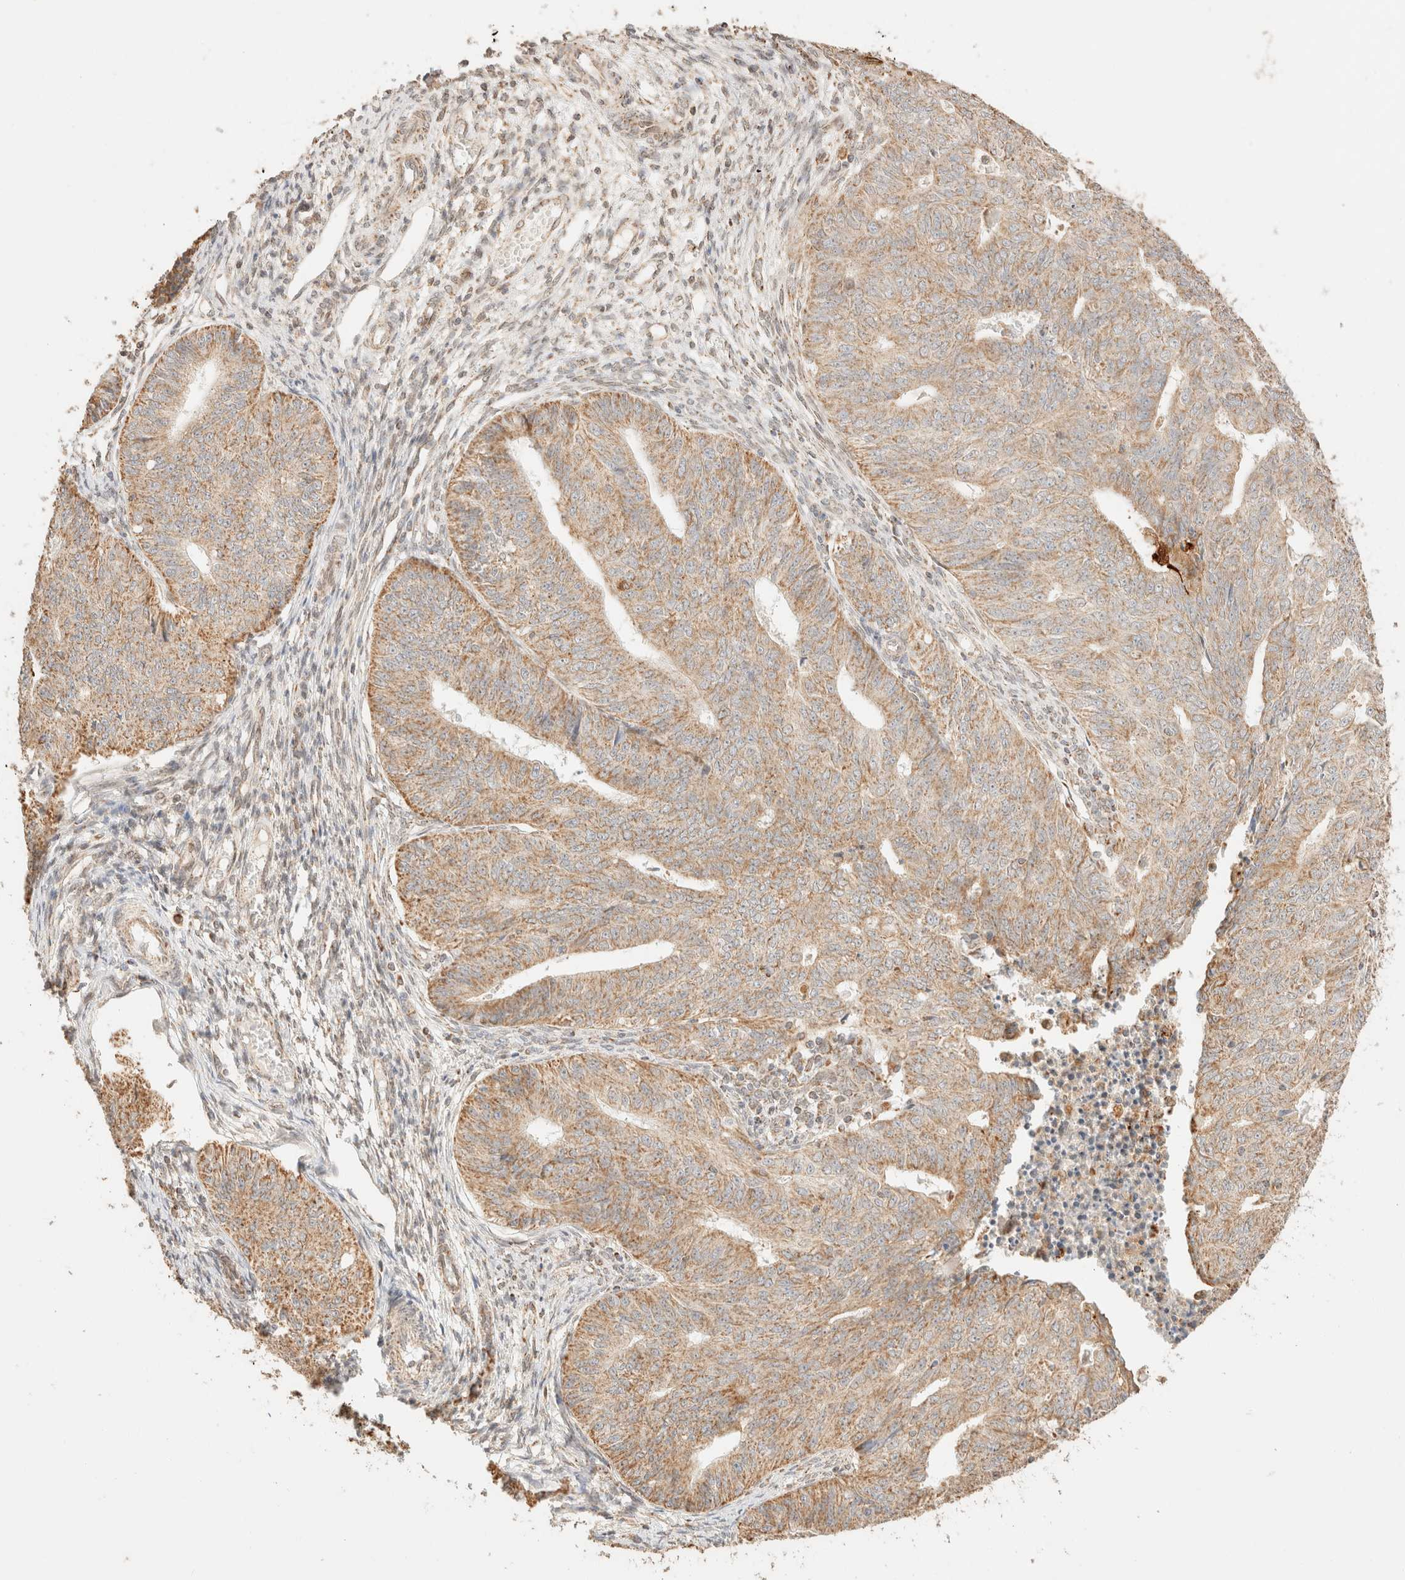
{"staining": {"intensity": "weak", "quantity": ">75%", "location": "cytoplasmic/membranous"}, "tissue": "endometrial cancer", "cell_type": "Tumor cells", "image_type": "cancer", "snomed": [{"axis": "morphology", "description": "Adenocarcinoma, NOS"}, {"axis": "topography", "description": "Endometrium"}], "caption": "The photomicrograph demonstrates immunohistochemical staining of adenocarcinoma (endometrial). There is weak cytoplasmic/membranous staining is identified in about >75% of tumor cells.", "gene": "TACO1", "patient": {"sex": "female", "age": 32}}